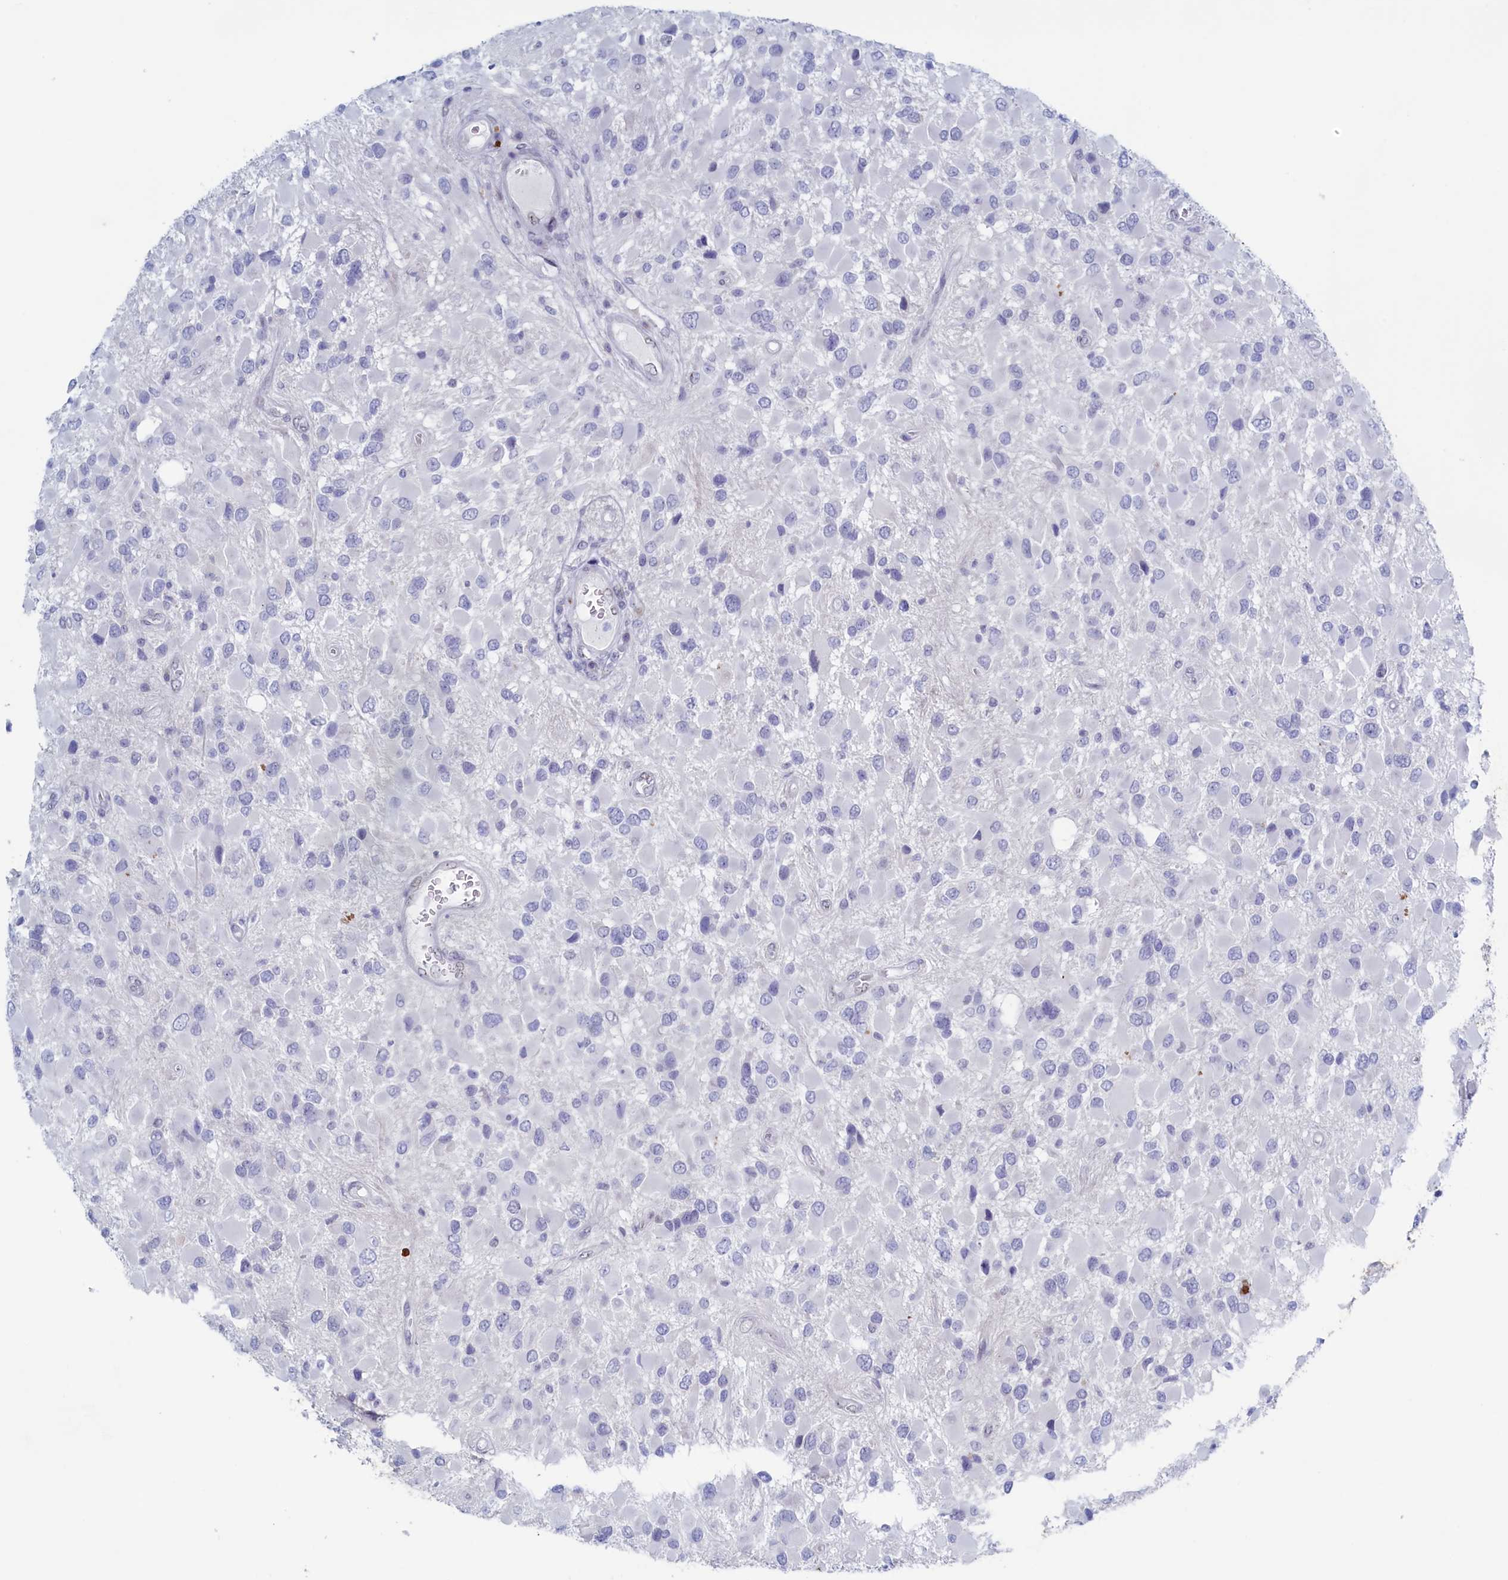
{"staining": {"intensity": "negative", "quantity": "none", "location": "none"}, "tissue": "glioma", "cell_type": "Tumor cells", "image_type": "cancer", "snomed": [{"axis": "morphology", "description": "Glioma, malignant, High grade"}, {"axis": "topography", "description": "Brain"}], "caption": "The photomicrograph exhibits no staining of tumor cells in malignant high-grade glioma.", "gene": "WDR76", "patient": {"sex": "male", "age": 53}}